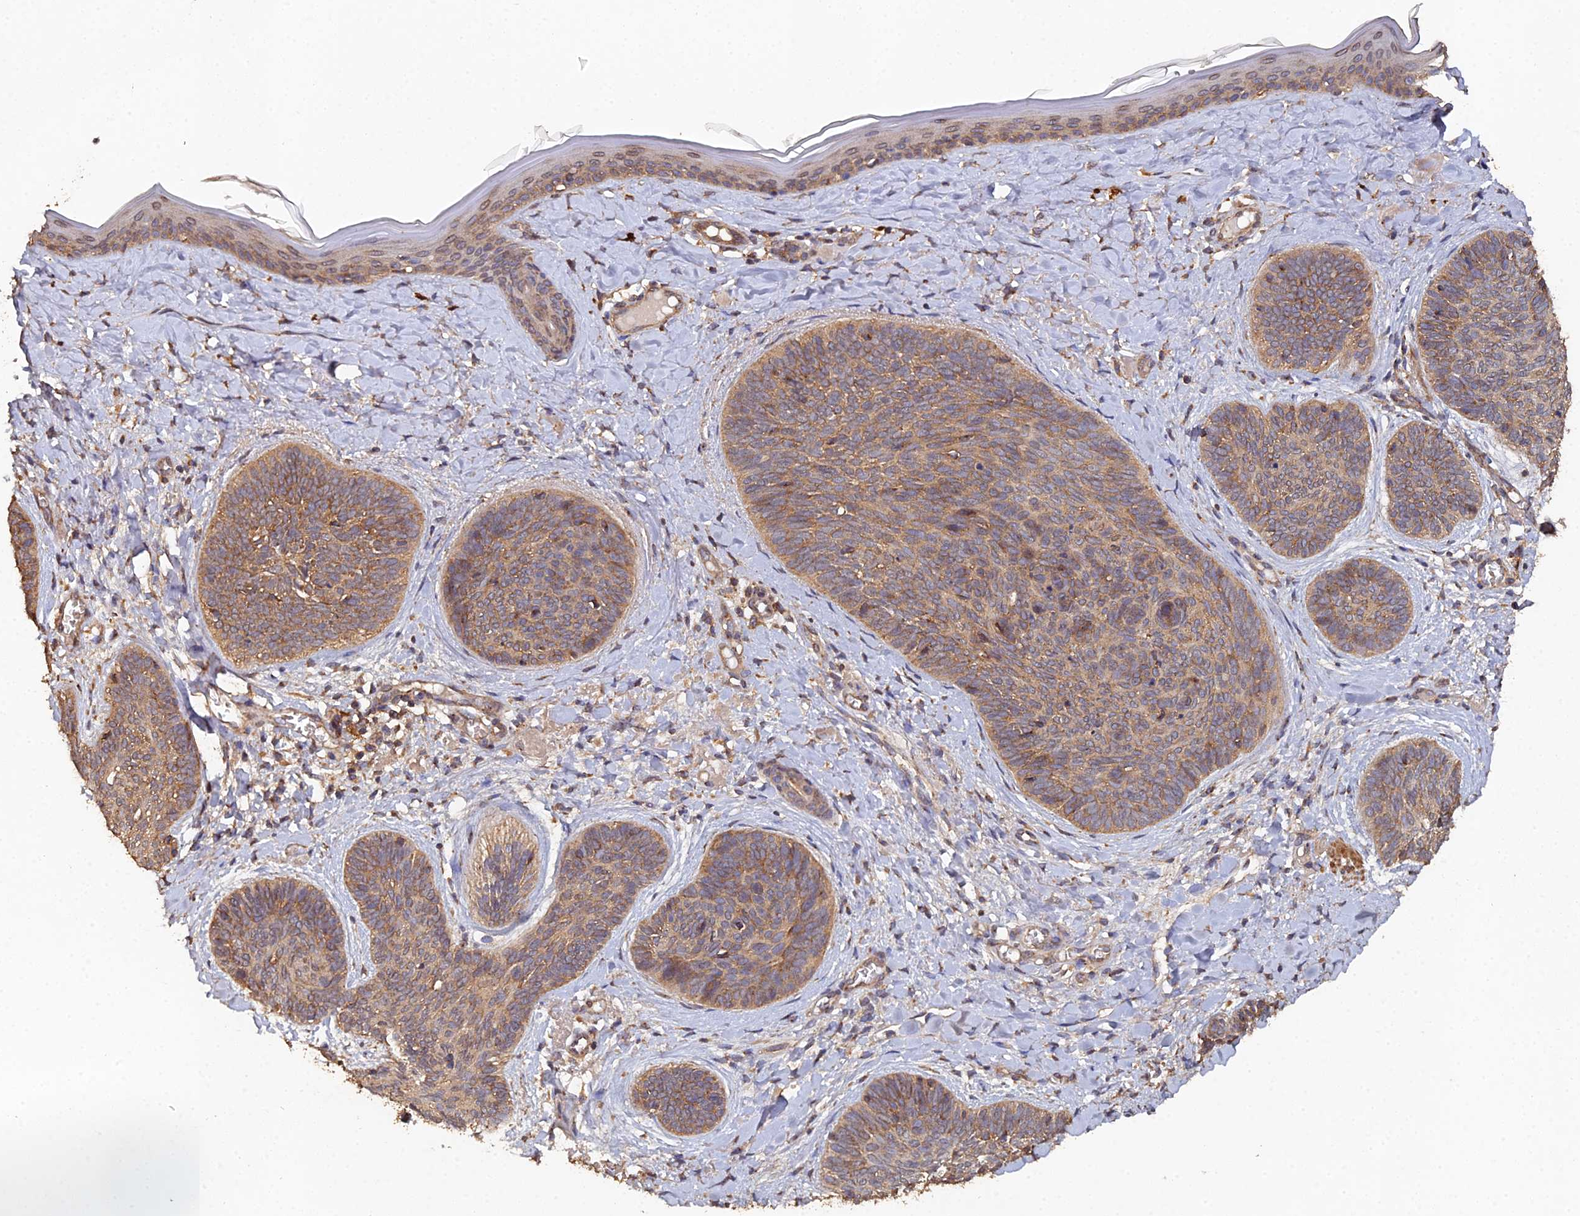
{"staining": {"intensity": "moderate", "quantity": ">75%", "location": "cytoplasmic/membranous"}, "tissue": "skin cancer", "cell_type": "Tumor cells", "image_type": "cancer", "snomed": [{"axis": "morphology", "description": "Basal cell carcinoma"}, {"axis": "topography", "description": "Skin"}], "caption": "Approximately >75% of tumor cells in human basal cell carcinoma (skin) reveal moderate cytoplasmic/membranous protein expression as visualized by brown immunohistochemical staining.", "gene": "SPANXN4", "patient": {"sex": "female", "age": 81}}